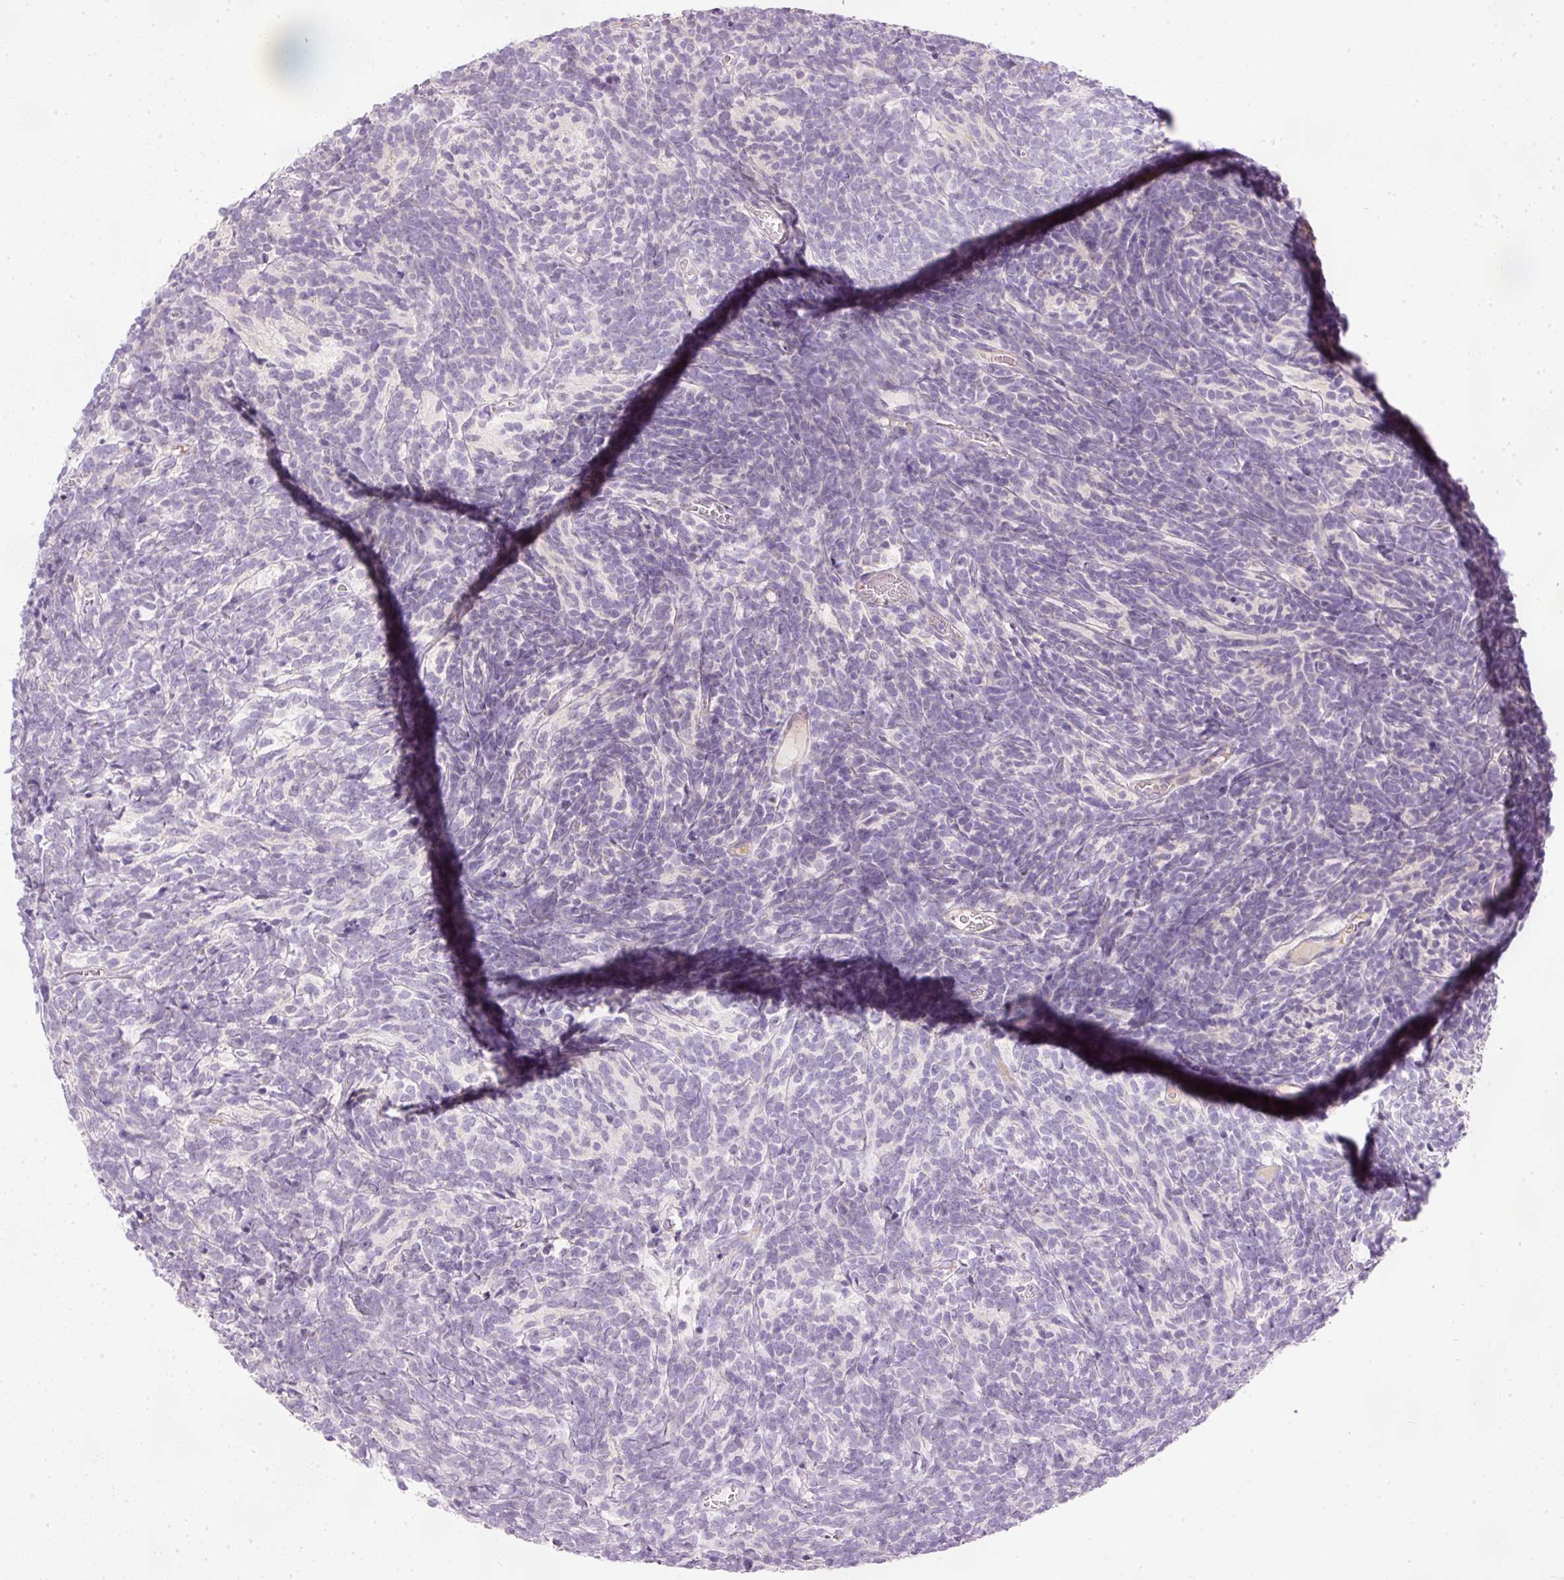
{"staining": {"intensity": "negative", "quantity": "none", "location": "none"}, "tissue": "glioma", "cell_type": "Tumor cells", "image_type": "cancer", "snomed": [{"axis": "morphology", "description": "Glioma, malignant, Low grade"}, {"axis": "topography", "description": "Brain"}], "caption": "IHC histopathology image of neoplastic tissue: malignant glioma (low-grade) stained with DAB (3,3'-diaminobenzidine) demonstrates no significant protein positivity in tumor cells.", "gene": "KPNA5", "patient": {"sex": "female", "age": 1}}